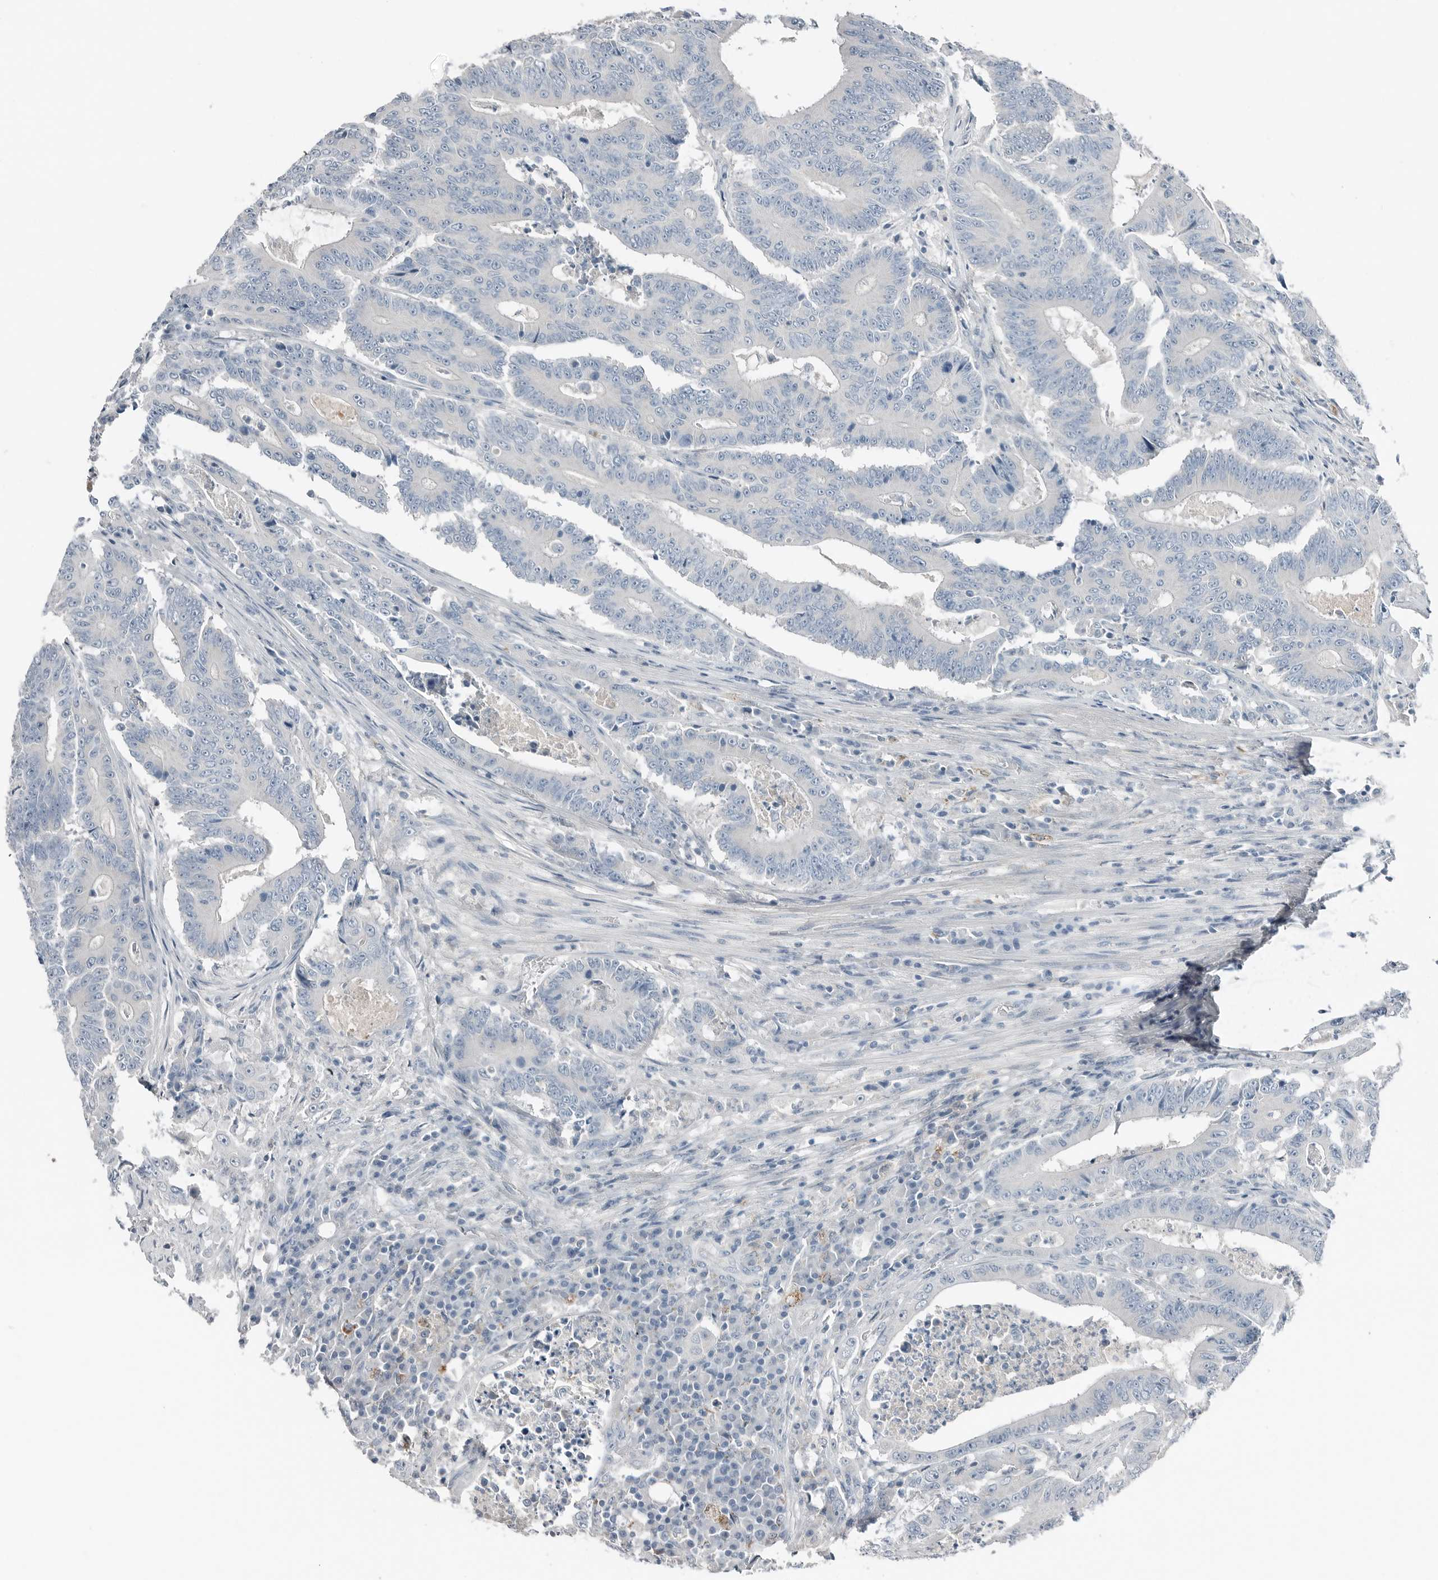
{"staining": {"intensity": "negative", "quantity": "none", "location": "none"}, "tissue": "colorectal cancer", "cell_type": "Tumor cells", "image_type": "cancer", "snomed": [{"axis": "morphology", "description": "Adenocarcinoma, NOS"}, {"axis": "topography", "description": "Colon"}], "caption": "Immunohistochemistry photomicrograph of human adenocarcinoma (colorectal) stained for a protein (brown), which reveals no expression in tumor cells.", "gene": "SERPINB7", "patient": {"sex": "male", "age": 83}}